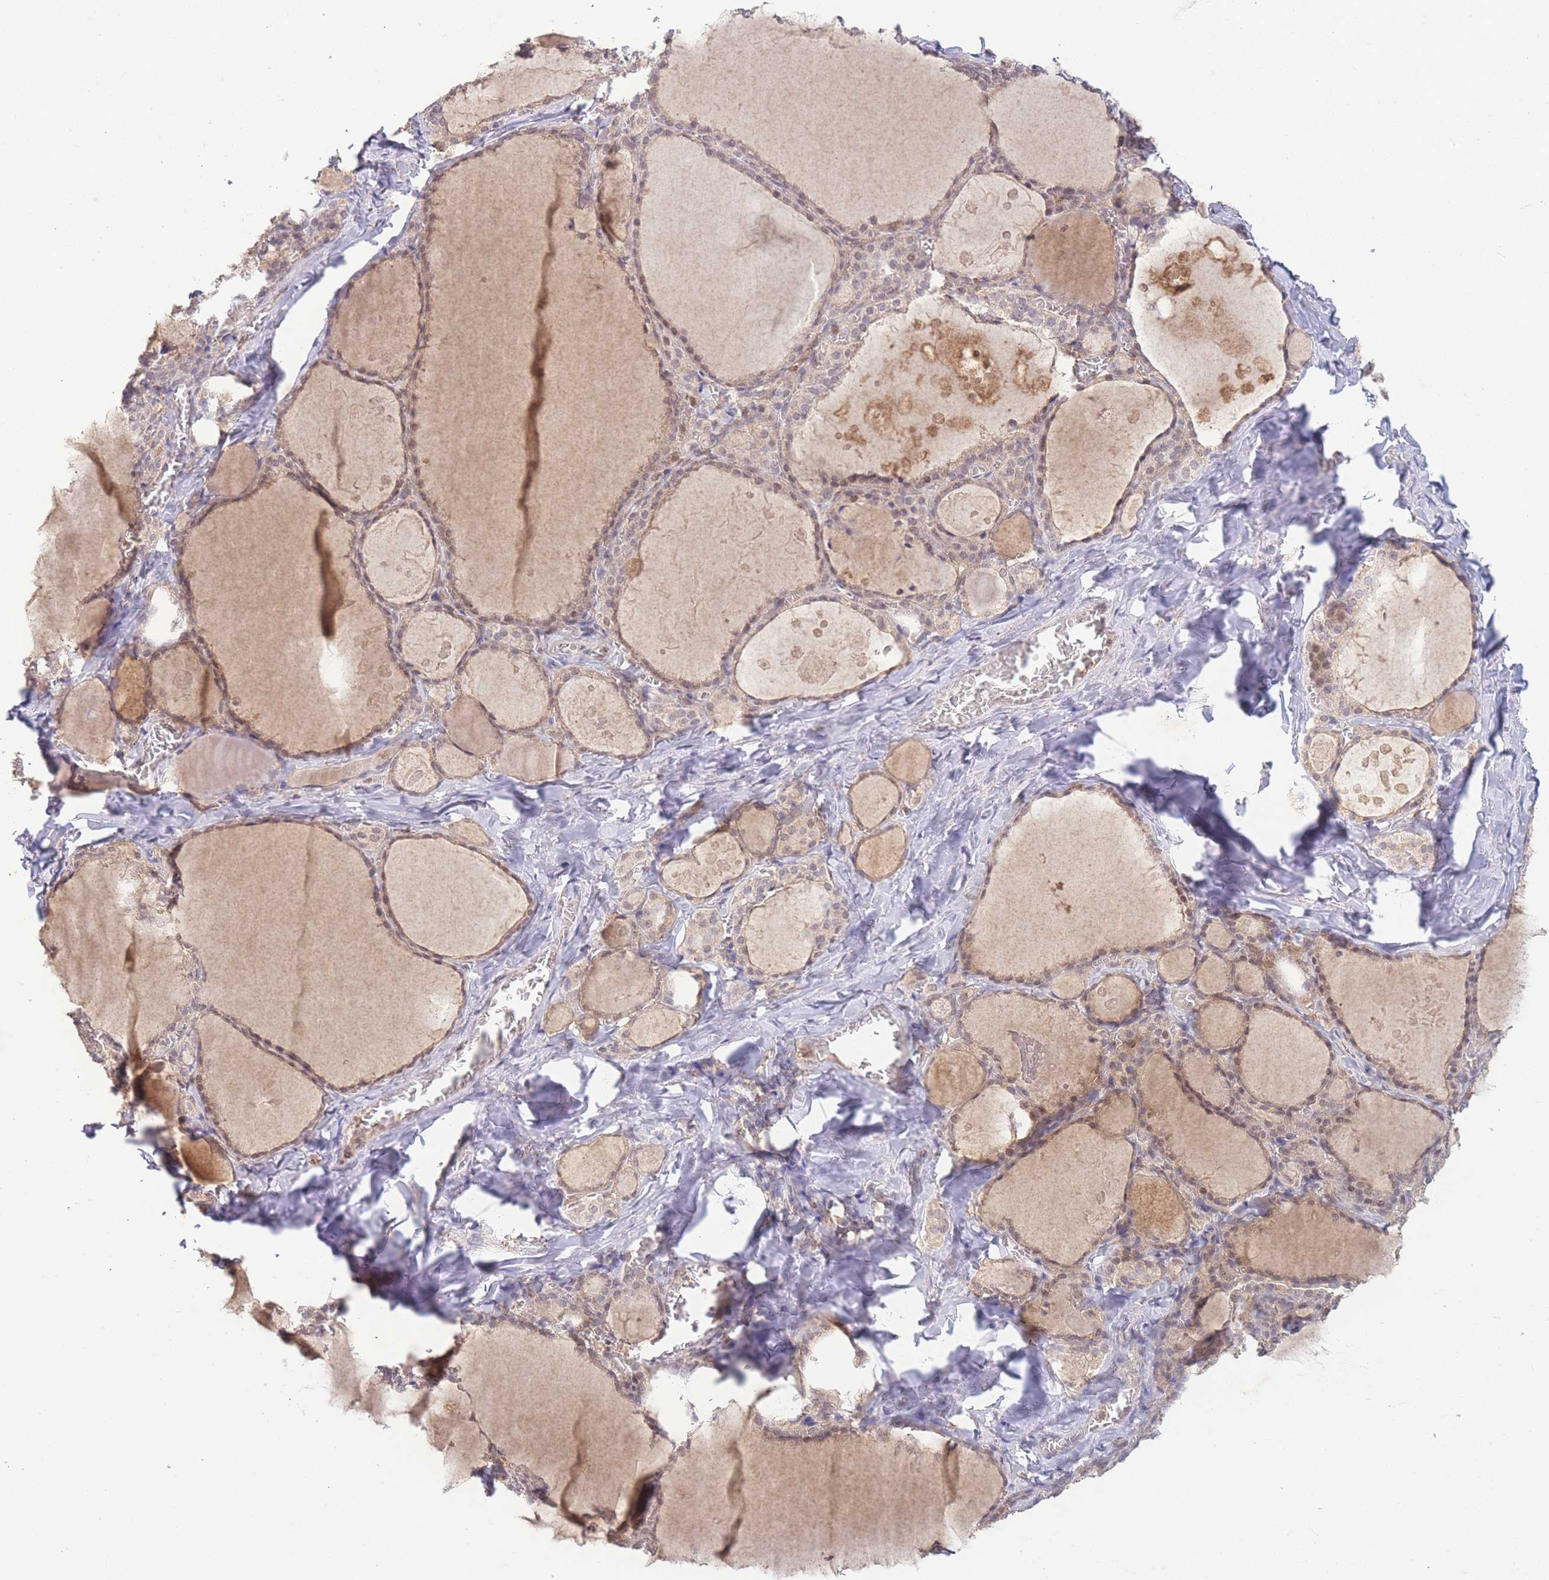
{"staining": {"intensity": "weak", "quantity": "25%-75%", "location": "cytoplasmic/membranous"}, "tissue": "thyroid gland", "cell_type": "Glandular cells", "image_type": "normal", "snomed": [{"axis": "morphology", "description": "Normal tissue, NOS"}, {"axis": "topography", "description": "Thyroid gland"}], "caption": "This histopathology image displays unremarkable thyroid gland stained with IHC to label a protein in brown. The cytoplasmic/membranous of glandular cells show weak positivity for the protein. Nuclei are counter-stained blue.", "gene": "RNF144B", "patient": {"sex": "male", "age": 56}}